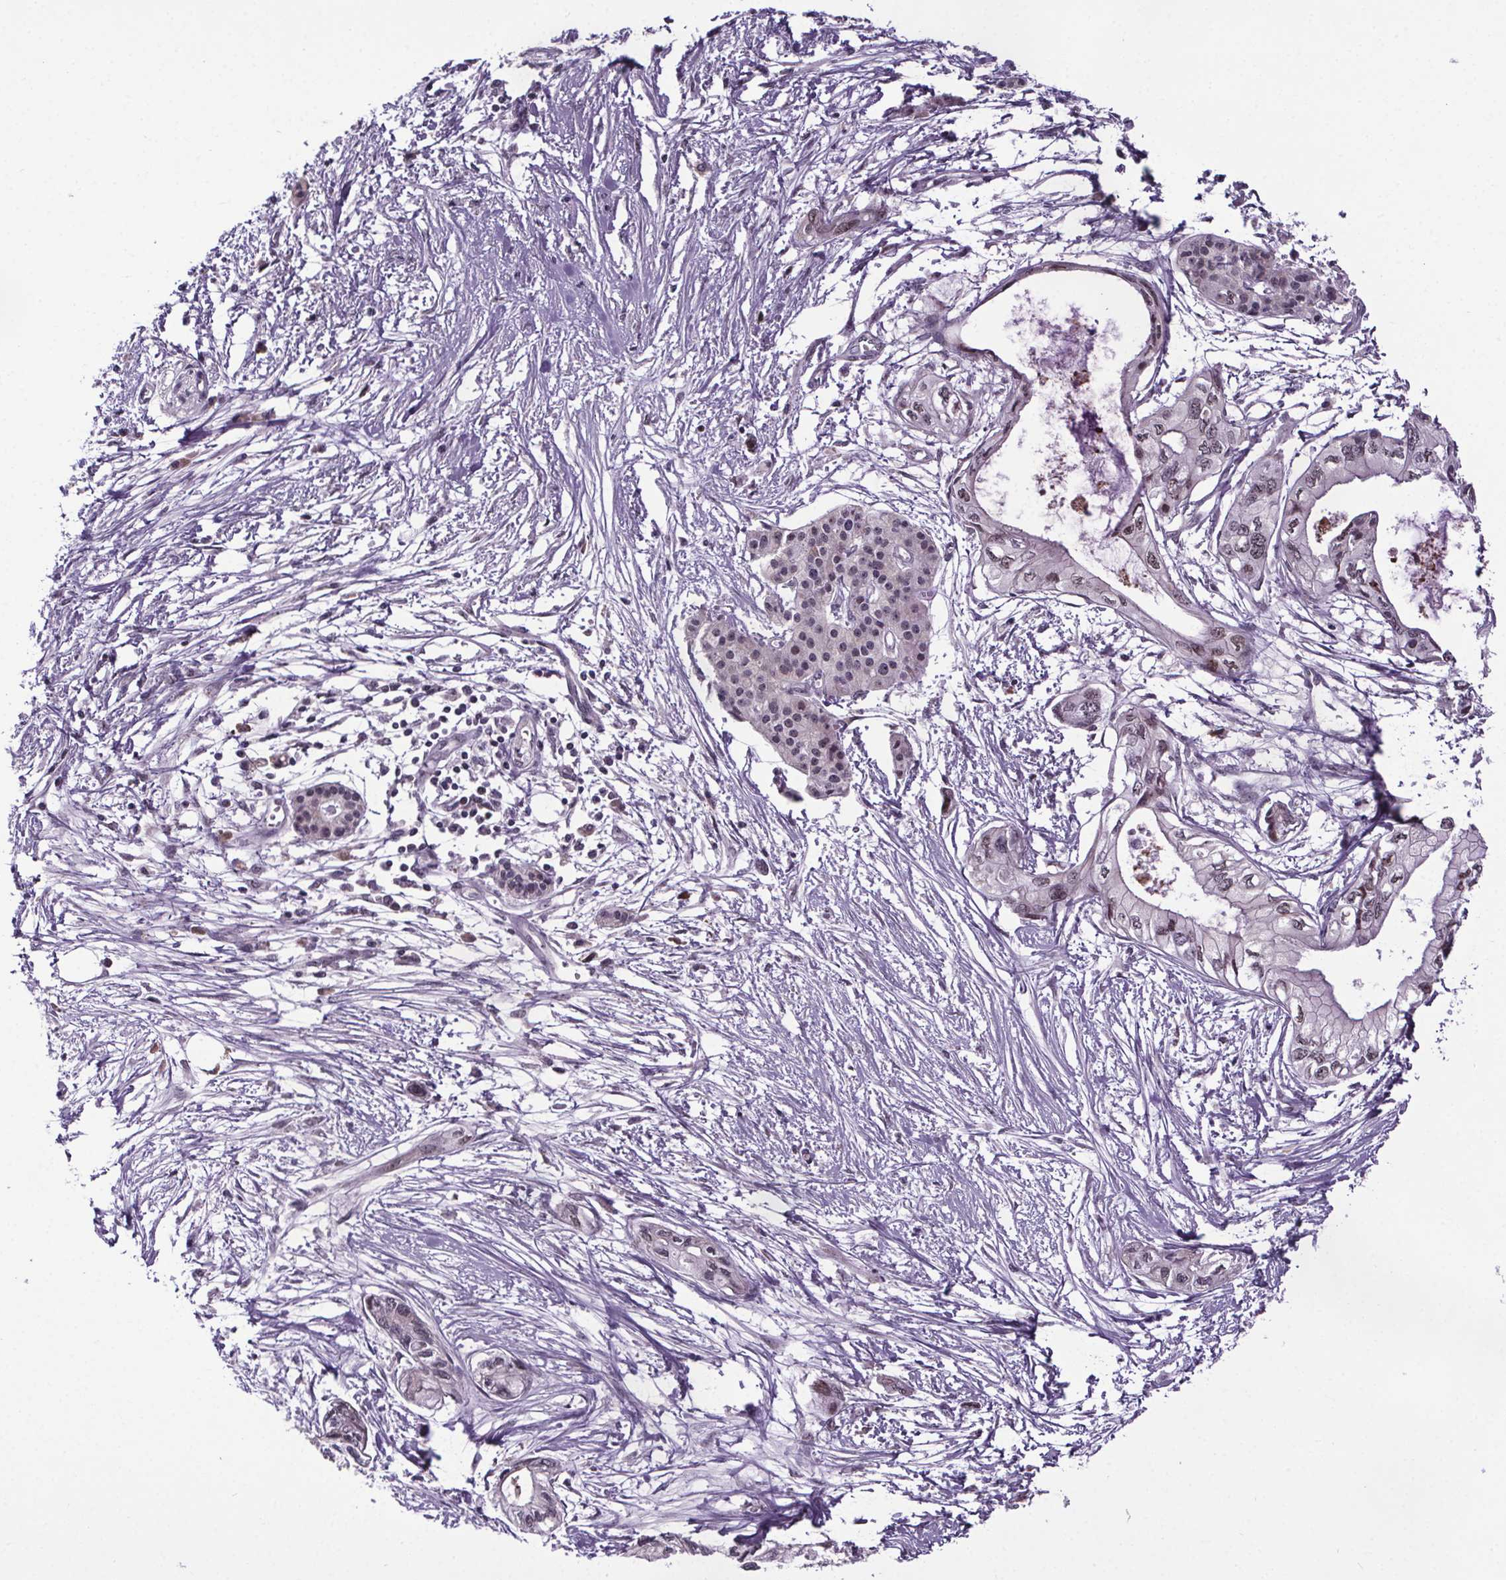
{"staining": {"intensity": "weak", "quantity": "25%-75%", "location": "nuclear"}, "tissue": "pancreatic cancer", "cell_type": "Tumor cells", "image_type": "cancer", "snomed": [{"axis": "morphology", "description": "Adenocarcinoma, NOS"}, {"axis": "topography", "description": "Pancreas"}], "caption": "This image demonstrates immunohistochemistry staining of pancreatic adenocarcinoma, with low weak nuclear staining in about 25%-75% of tumor cells.", "gene": "ATMIN", "patient": {"sex": "female", "age": 76}}